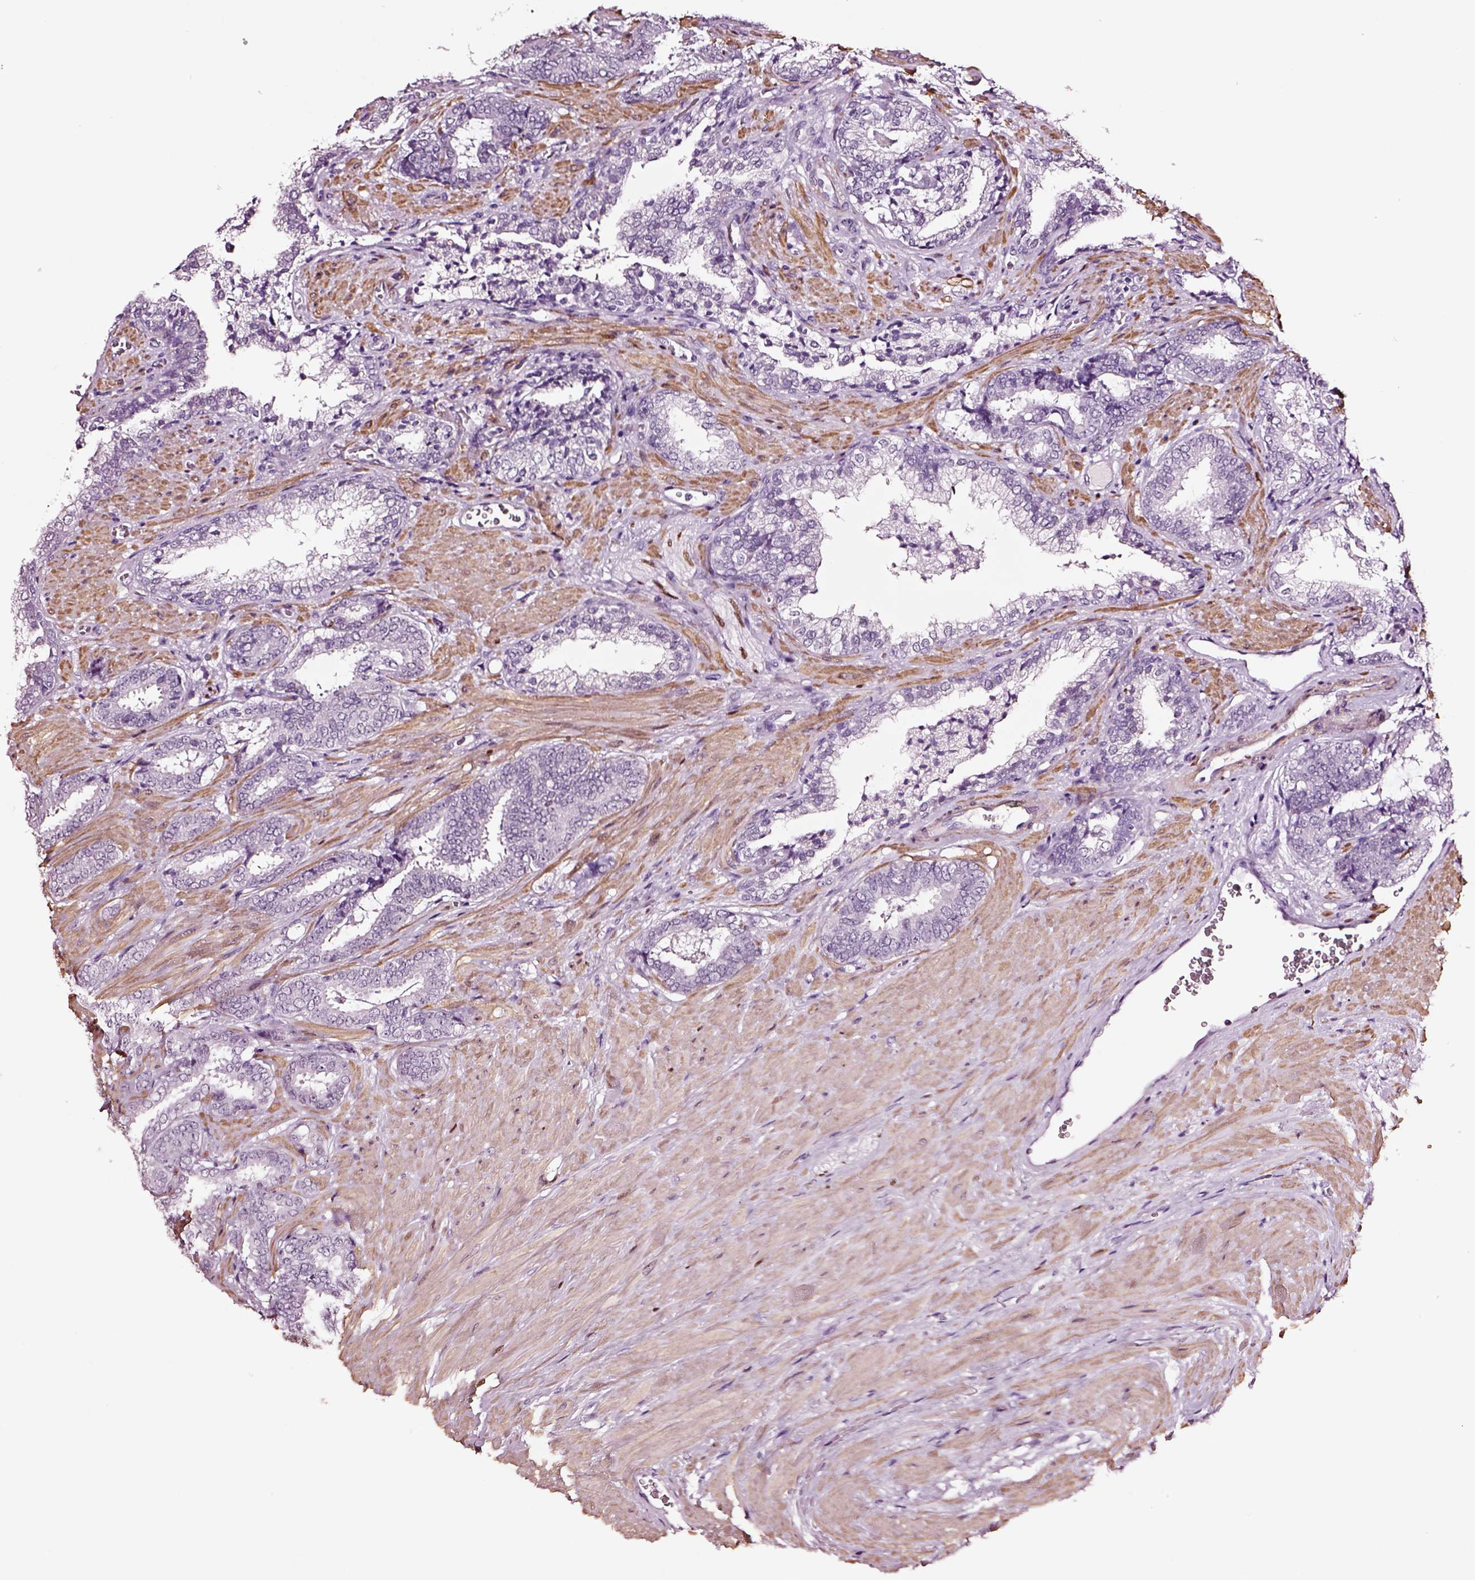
{"staining": {"intensity": "negative", "quantity": "none", "location": "none"}, "tissue": "prostate cancer", "cell_type": "Tumor cells", "image_type": "cancer", "snomed": [{"axis": "morphology", "description": "Adenocarcinoma, Low grade"}, {"axis": "topography", "description": "Prostate"}], "caption": "Low-grade adenocarcinoma (prostate) was stained to show a protein in brown. There is no significant positivity in tumor cells.", "gene": "SOX10", "patient": {"sex": "male", "age": 61}}